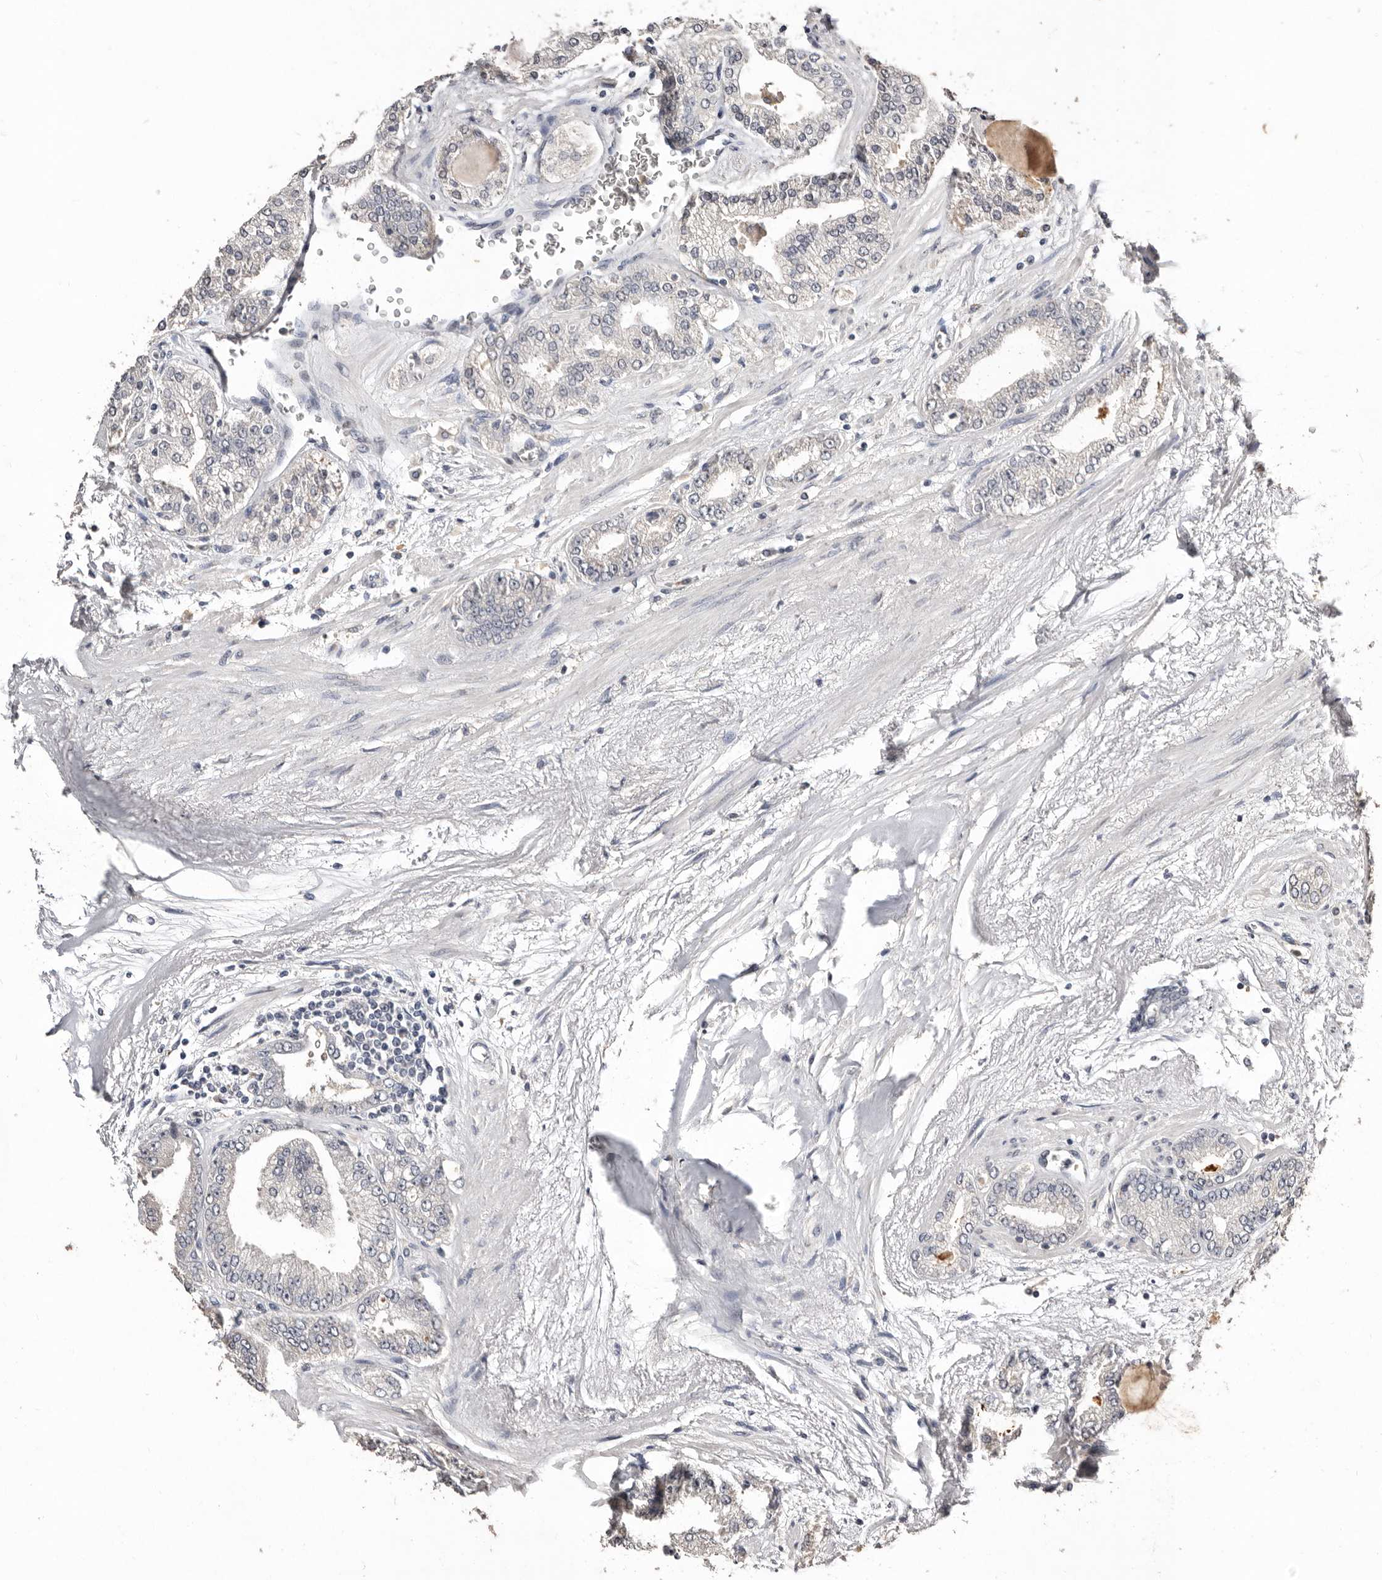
{"staining": {"intensity": "negative", "quantity": "none", "location": "none"}, "tissue": "prostate cancer", "cell_type": "Tumor cells", "image_type": "cancer", "snomed": [{"axis": "morphology", "description": "Adenocarcinoma, High grade"}, {"axis": "topography", "description": "Prostate"}], "caption": "Tumor cells show no significant positivity in prostate cancer.", "gene": "SULT1E1", "patient": {"sex": "male", "age": 71}}